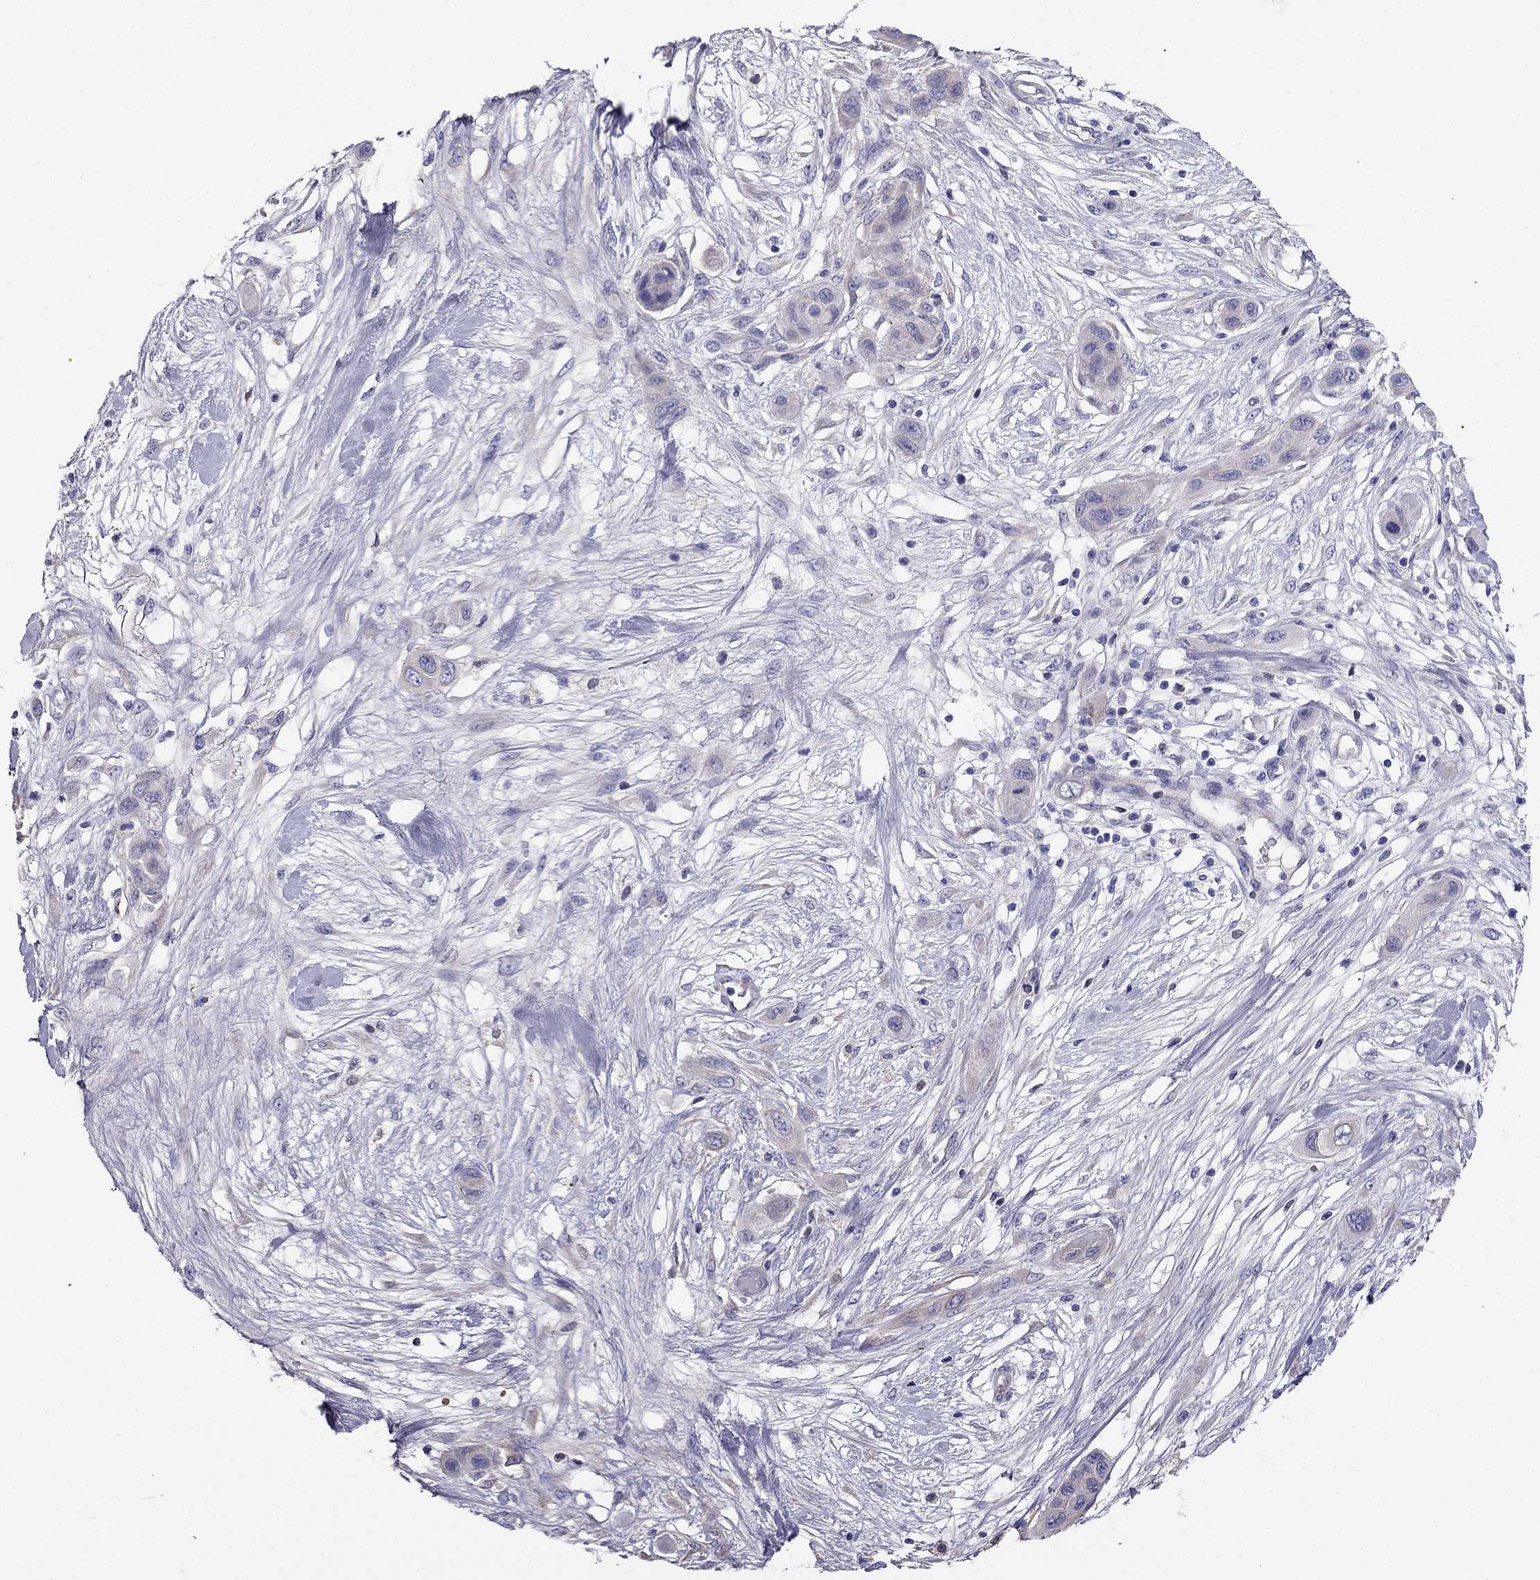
{"staining": {"intensity": "negative", "quantity": "none", "location": "none"}, "tissue": "skin cancer", "cell_type": "Tumor cells", "image_type": "cancer", "snomed": [{"axis": "morphology", "description": "Squamous cell carcinoma, NOS"}, {"axis": "topography", "description": "Skin"}], "caption": "This is an immunohistochemistry photomicrograph of human skin squamous cell carcinoma. There is no positivity in tumor cells.", "gene": "TBC1D21", "patient": {"sex": "male", "age": 79}}